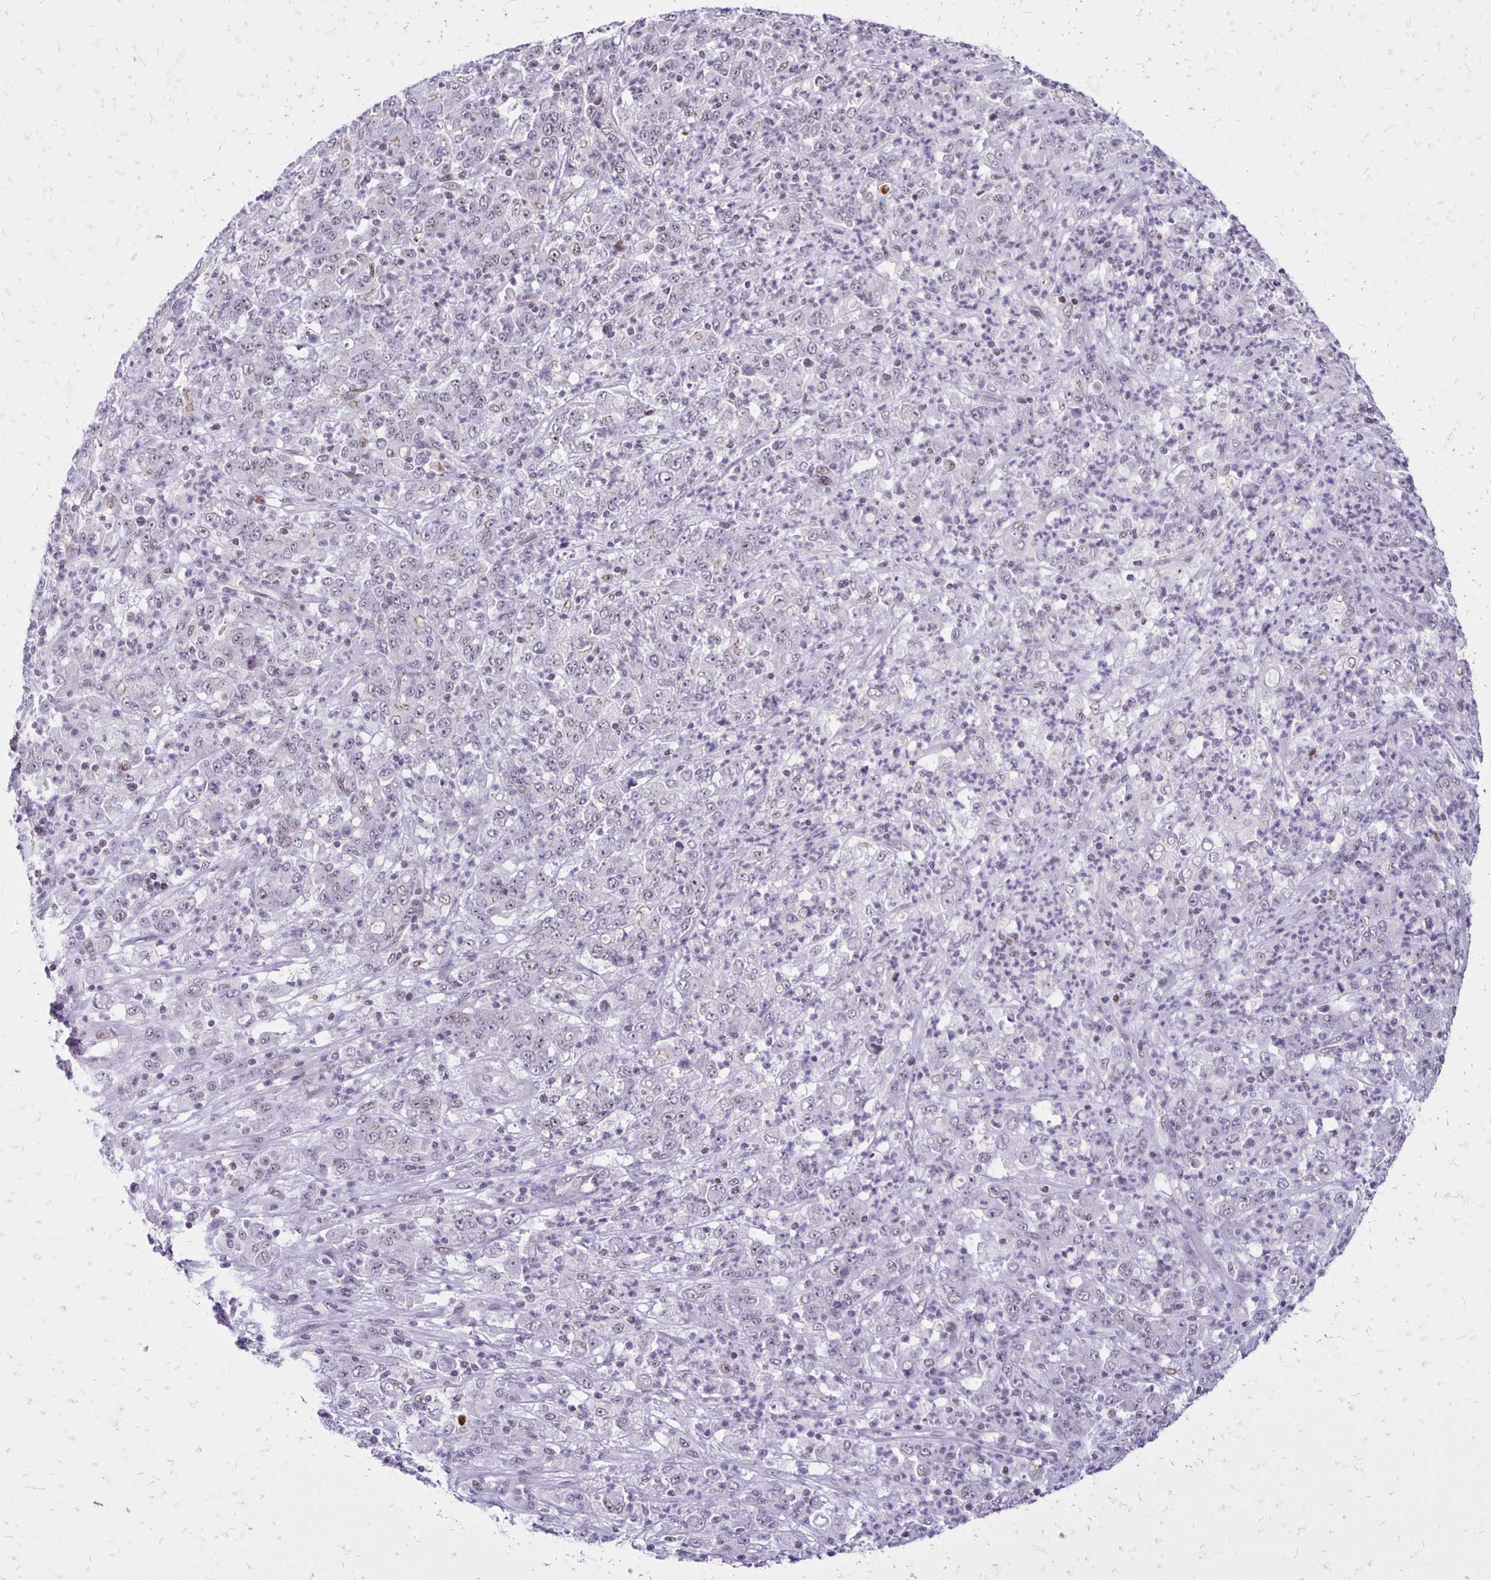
{"staining": {"intensity": "negative", "quantity": "none", "location": "none"}, "tissue": "stomach cancer", "cell_type": "Tumor cells", "image_type": "cancer", "snomed": [{"axis": "morphology", "description": "Adenocarcinoma, NOS"}, {"axis": "topography", "description": "Stomach, lower"}], "caption": "The image demonstrates no staining of tumor cells in adenocarcinoma (stomach).", "gene": "DDB2", "patient": {"sex": "female", "age": 71}}